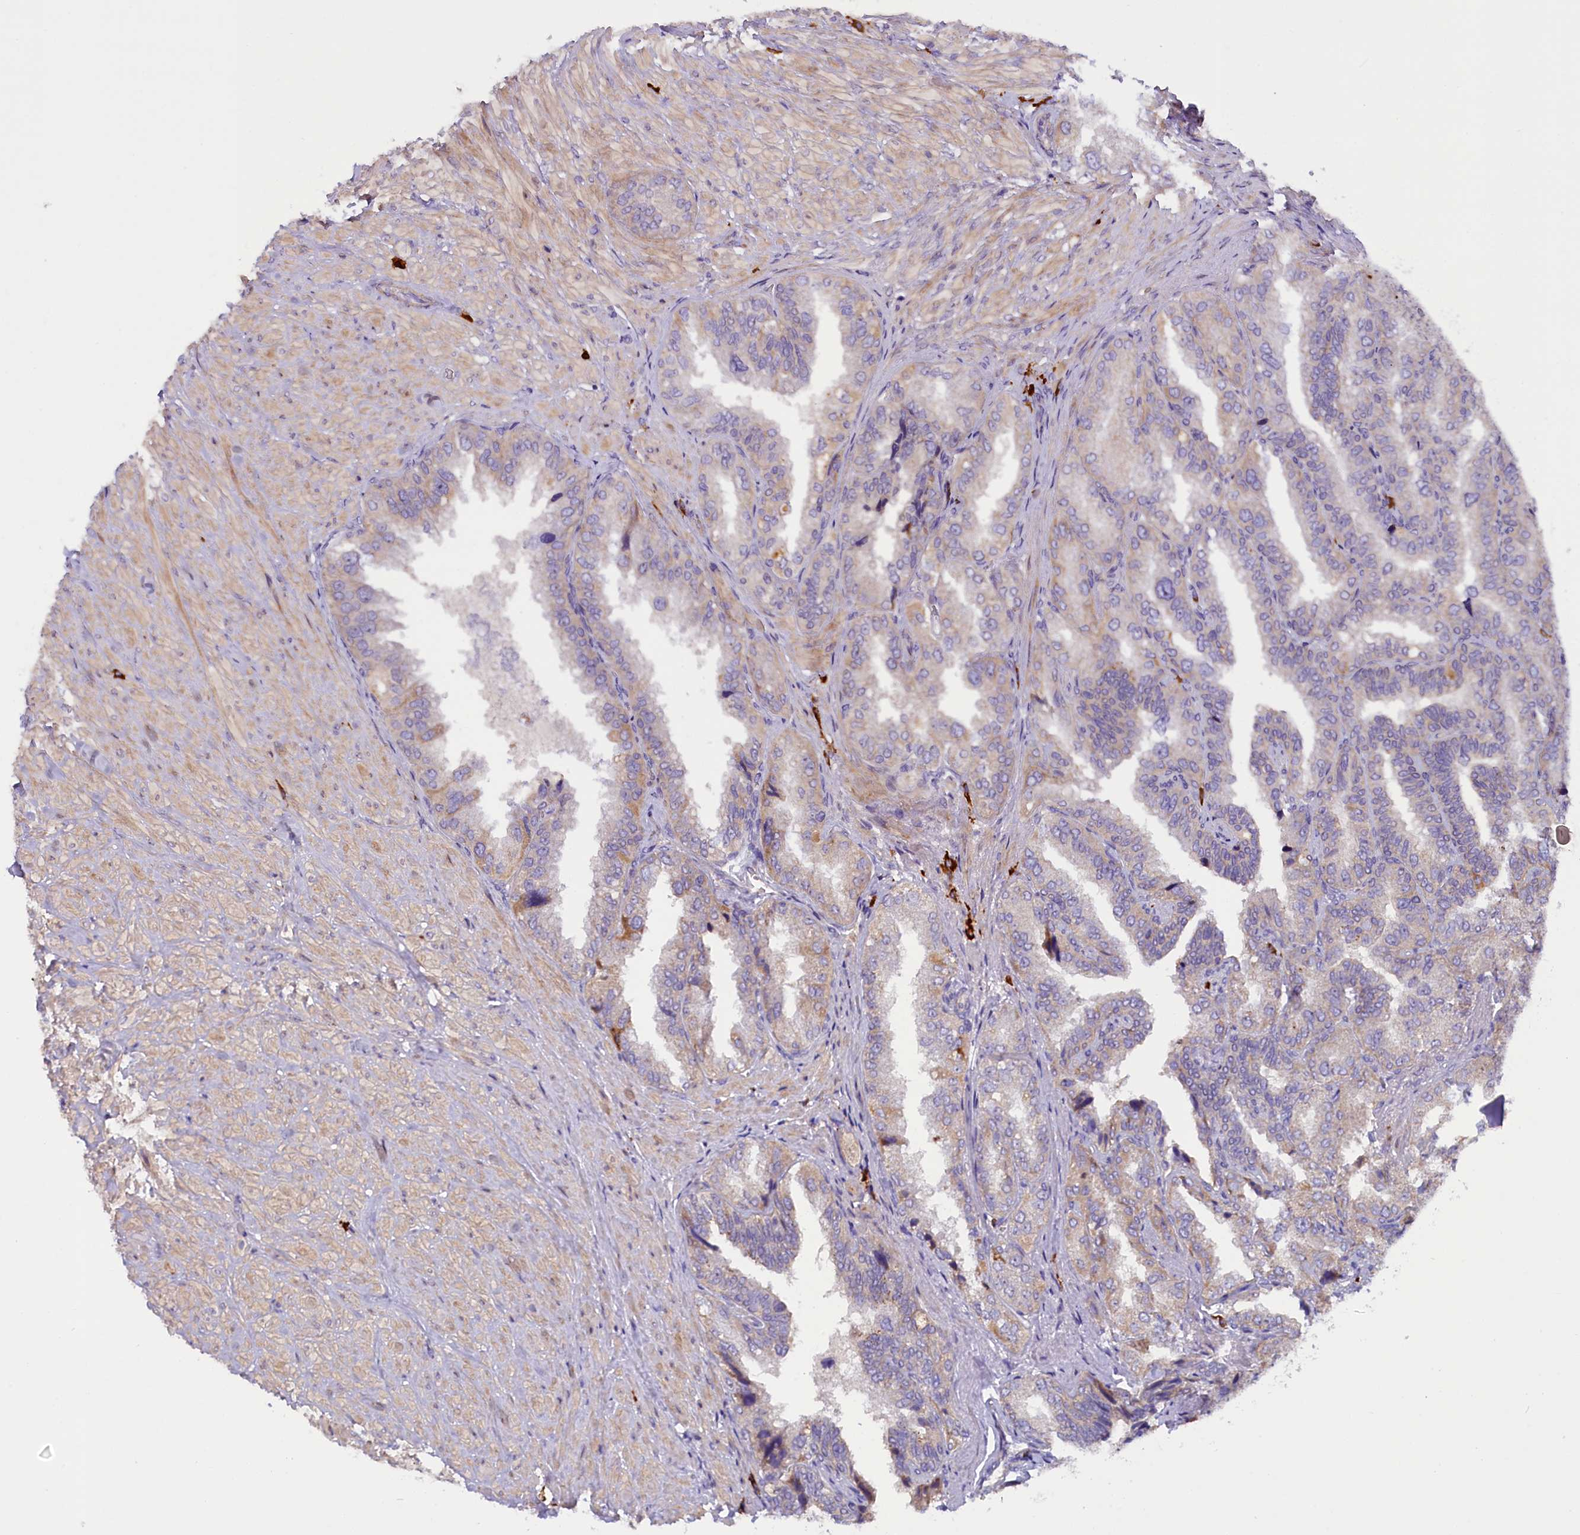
{"staining": {"intensity": "moderate", "quantity": "<25%", "location": "cytoplasmic/membranous"}, "tissue": "seminal vesicle", "cell_type": "Glandular cells", "image_type": "normal", "snomed": [{"axis": "morphology", "description": "Normal tissue, NOS"}, {"axis": "topography", "description": "Seminal veicle"}, {"axis": "topography", "description": "Peripheral nerve tissue"}], "caption": "Brown immunohistochemical staining in normal human seminal vesicle exhibits moderate cytoplasmic/membranous positivity in approximately <25% of glandular cells. The protein of interest is stained brown, and the nuclei are stained in blue (DAB (3,3'-diaminobenzidine) IHC with brightfield microscopy, high magnification).", "gene": "FRY", "patient": {"sex": "male", "age": 63}}